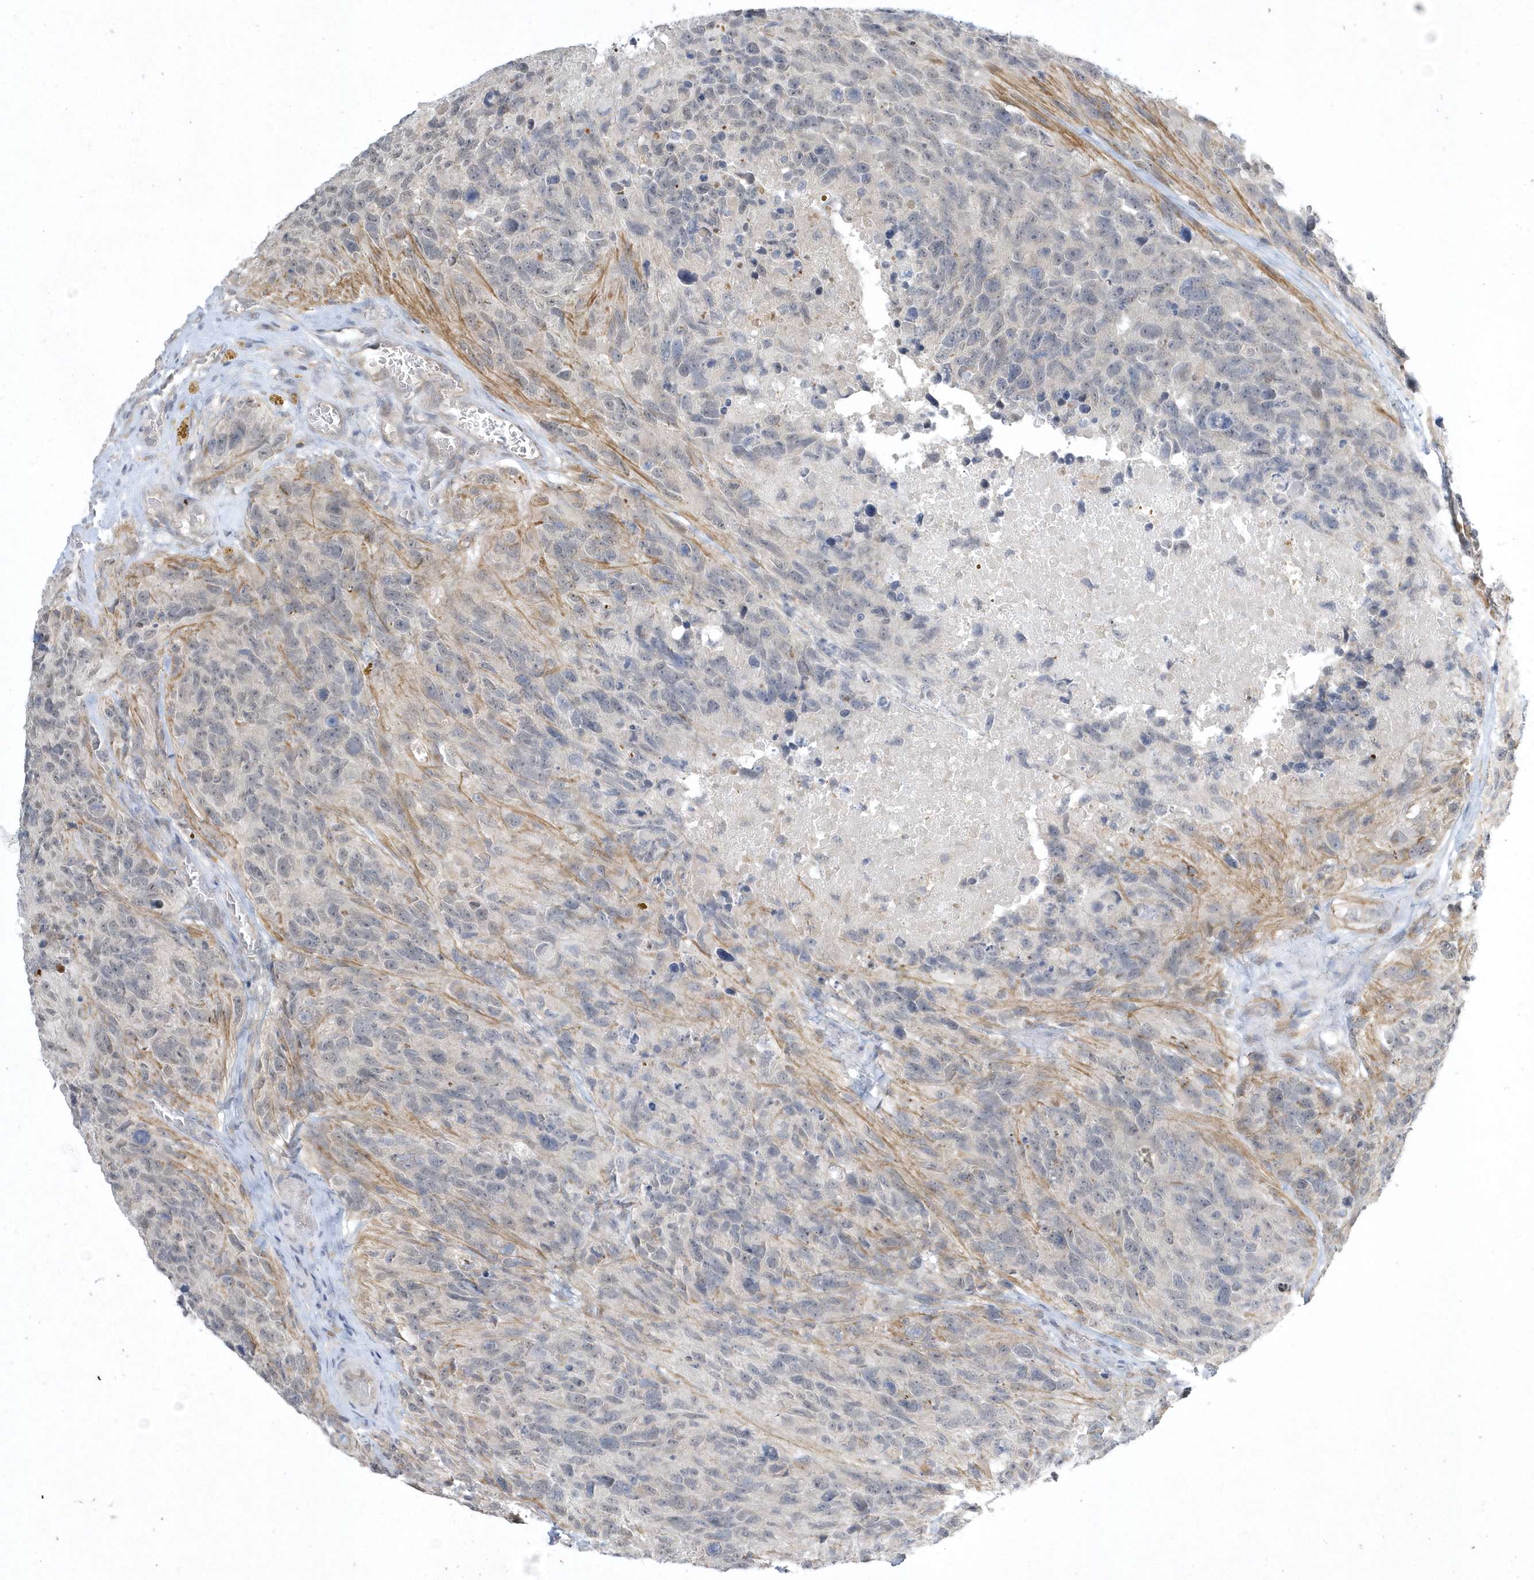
{"staining": {"intensity": "weak", "quantity": "<25%", "location": "cytoplasmic/membranous"}, "tissue": "glioma", "cell_type": "Tumor cells", "image_type": "cancer", "snomed": [{"axis": "morphology", "description": "Glioma, malignant, High grade"}, {"axis": "topography", "description": "Brain"}], "caption": "Immunohistochemistry of glioma exhibits no positivity in tumor cells.", "gene": "ZC3H12D", "patient": {"sex": "male", "age": 69}}